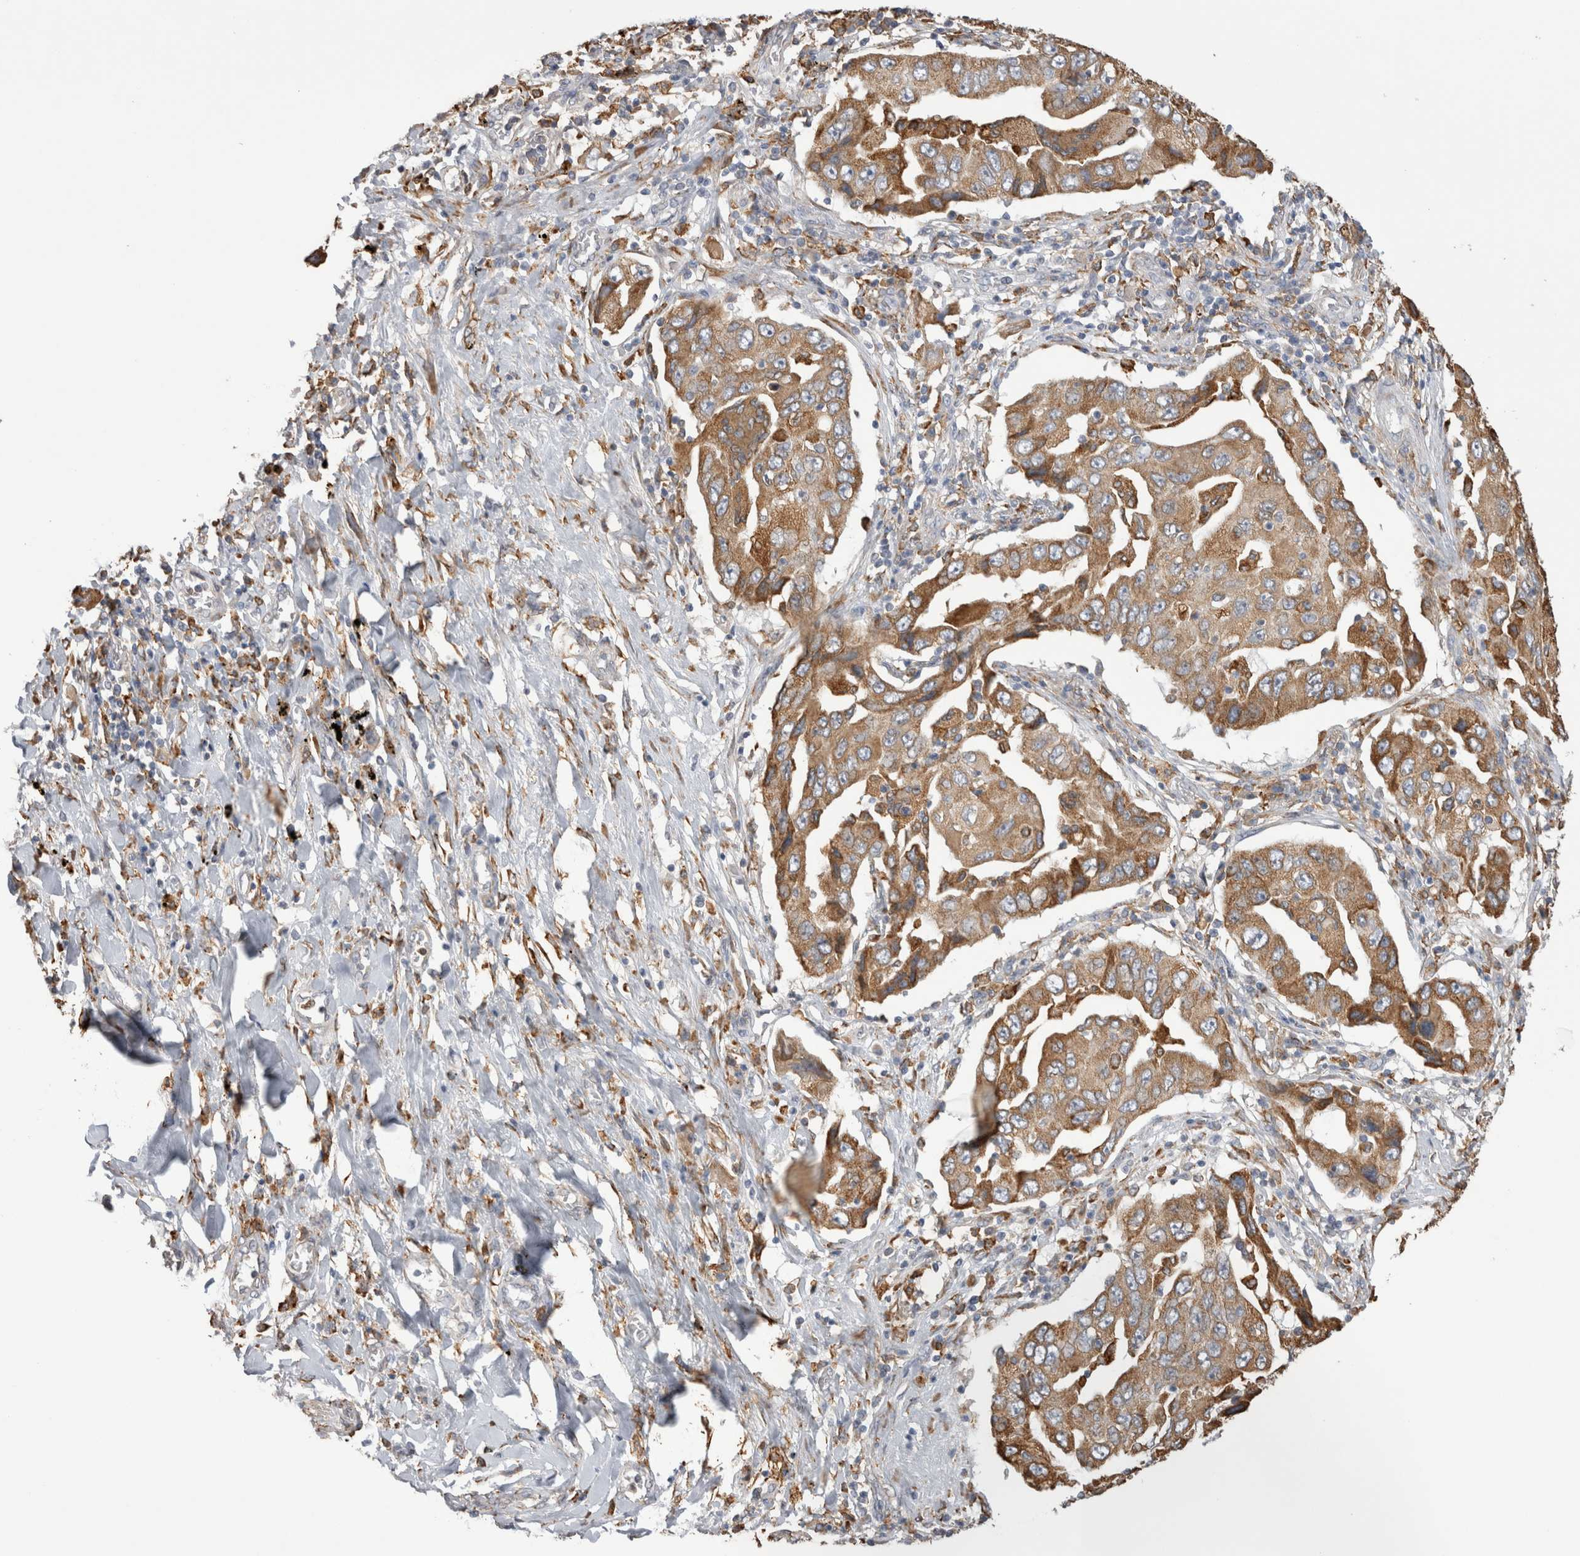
{"staining": {"intensity": "moderate", "quantity": ">75%", "location": "cytoplasmic/membranous"}, "tissue": "lung cancer", "cell_type": "Tumor cells", "image_type": "cancer", "snomed": [{"axis": "morphology", "description": "Adenocarcinoma, NOS"}, {"axis": "topography", "description": "Lung"}], "caption": "High-magnification brightfield microscopy of lung adenocarcinoma stained with DAB (brown) and counterstained with hematoxylin (blue). tumor cells exhibit moderate cytoplasmic/membranous staining is present in approximately>75% of cells. The protein of interest is shown in brown color, while the nuclei are stained blue.", "gene": "LRPAP1", "patient": {"sex": "female", "age": 65}}